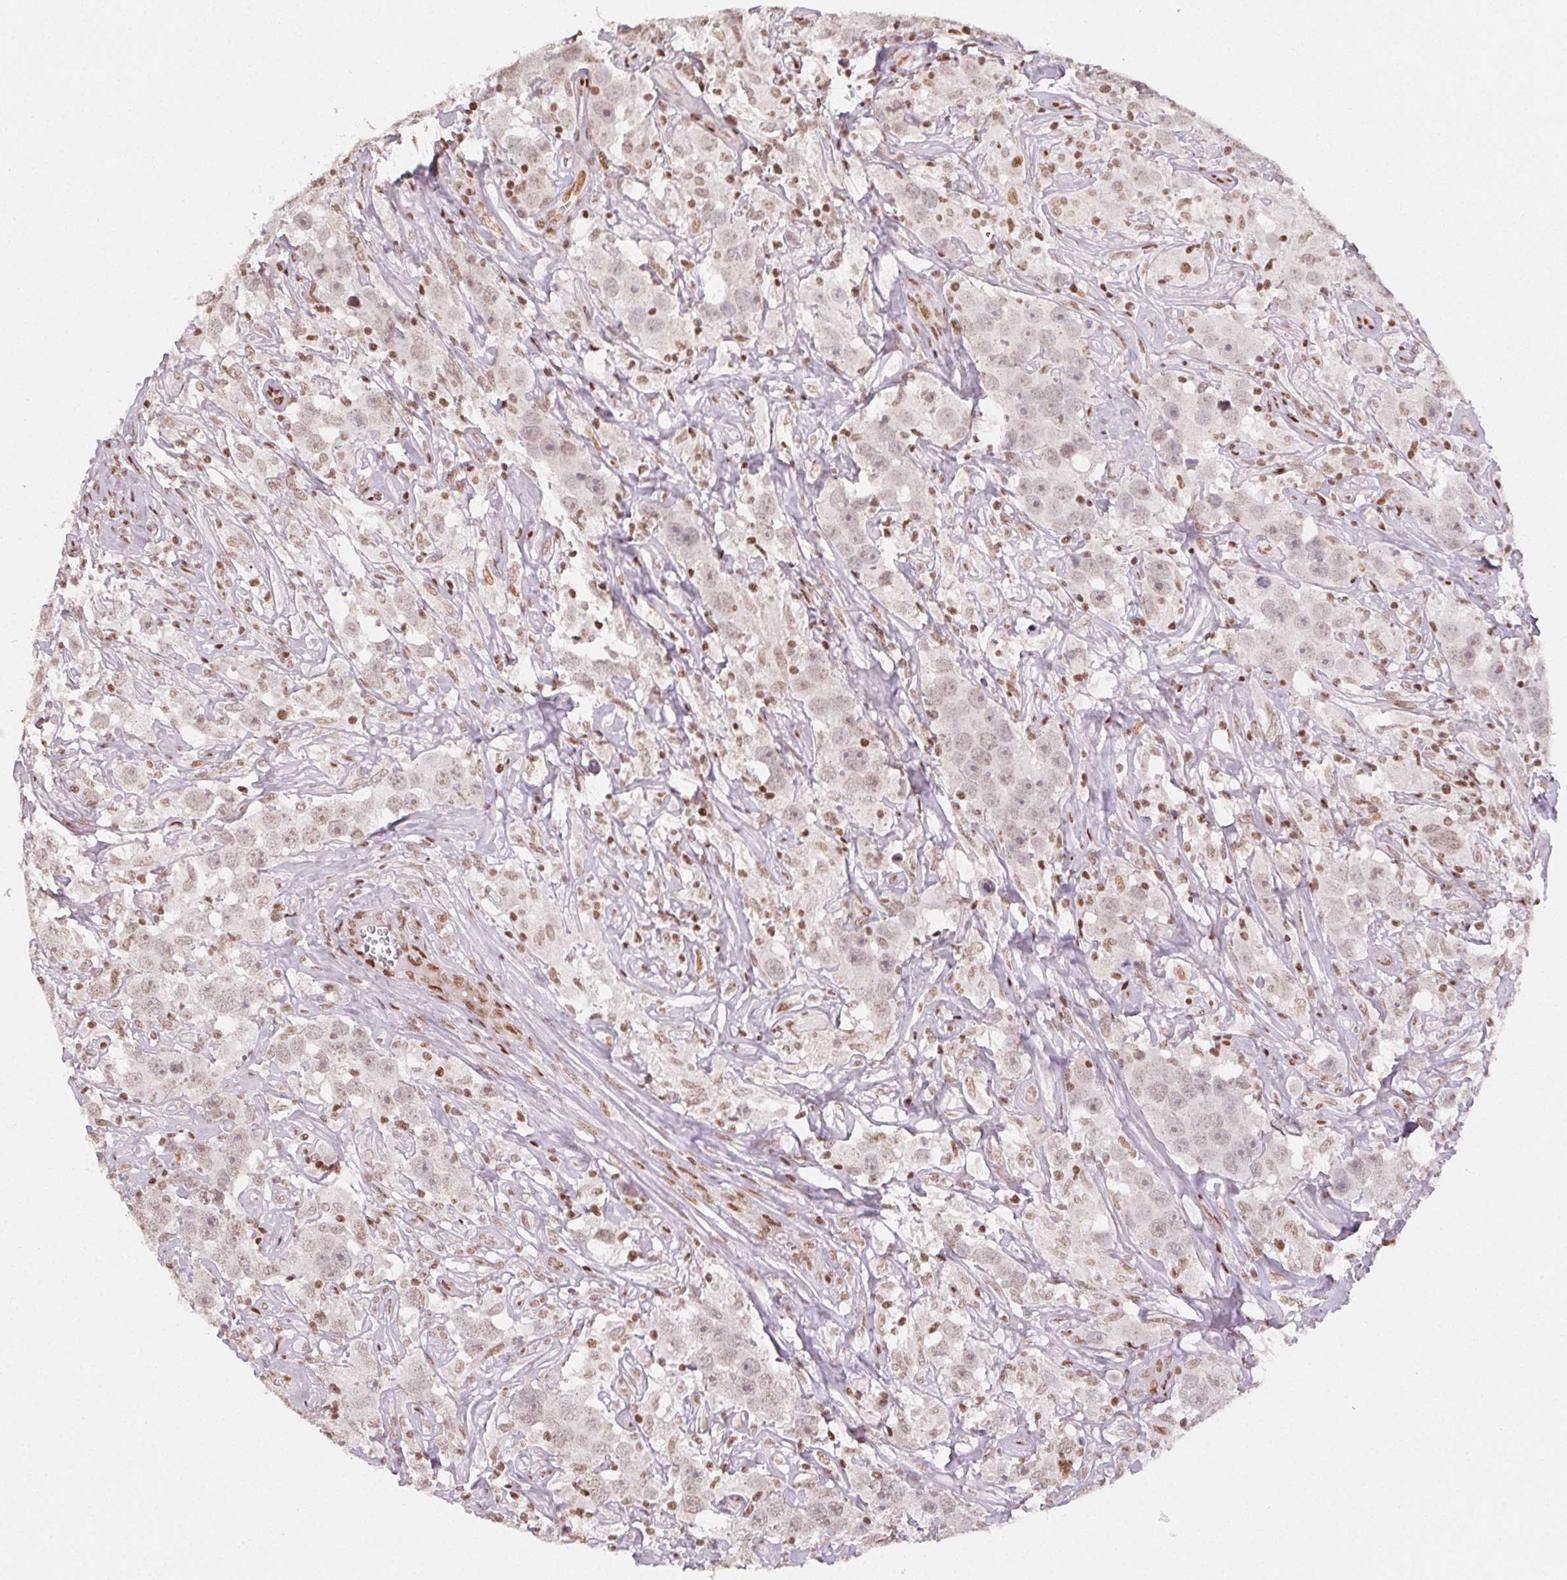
{"staining": {"intensity": "weak", "quantity": "25%-75%", "location": "nuclear"}, "tissue": "testis cancer", "cell_type": "Tumor cells", "image_type": "cancer", "snomed": [{"axis": "morphology", "description": "Seminoma, NOS"}, {"axis": "topography", "description": "Testis"}], "caption": "Immunohistochemistry staining of testis cancer, which demonstrates low levels of weak nuclear expression in approximately 25%-75% of tumor cells indicating weak nuclear protein expression. The staining was performed using DAB (brown) for protein detection and nuclei were counterstained in hematoxylin (blue).", "gene": "KMT2A", "patient": {"sex": "male", "age": 49}}